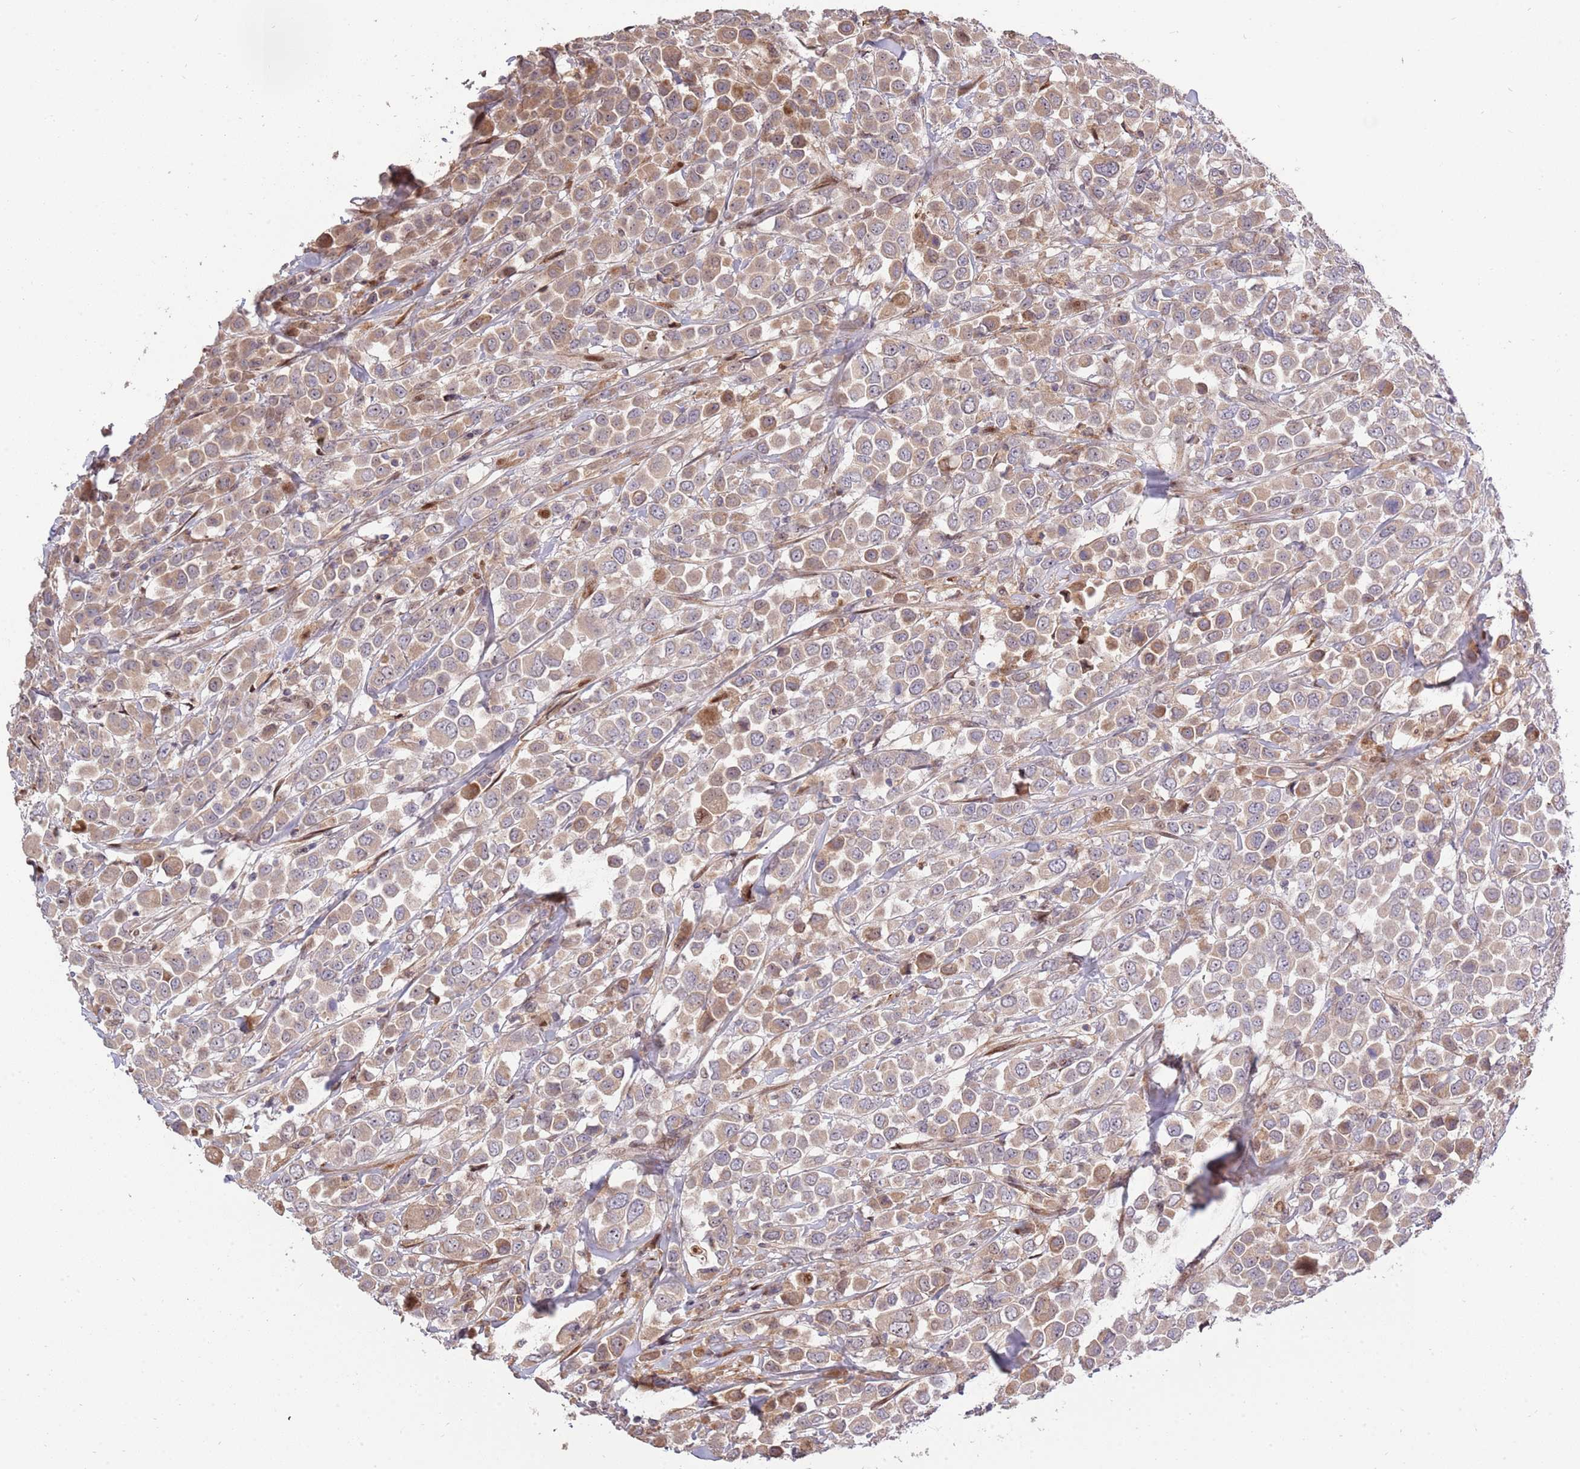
{"staining": {"intensity": "moderate", "quantity": "25%-75%", "location": "cytoplasmic/membranous"}, "tissue": "breast cancer", "cell_type": "Tumor cells", "image_type": "cancer", "snomed": [{"axis": "morphology", "description": "Duct carcinoma"}, {"axis": "topography", "description": "Breast"}], "caption": "Human breast infiltrating ductal carcinoma stained for a protein (brown) shows moderate cytoplasmic/membranous positive expression in about 25%-75% of tumor cells.", "gene": "SYNDIG1L", "patient": {"sex": "female", "age": 61}}